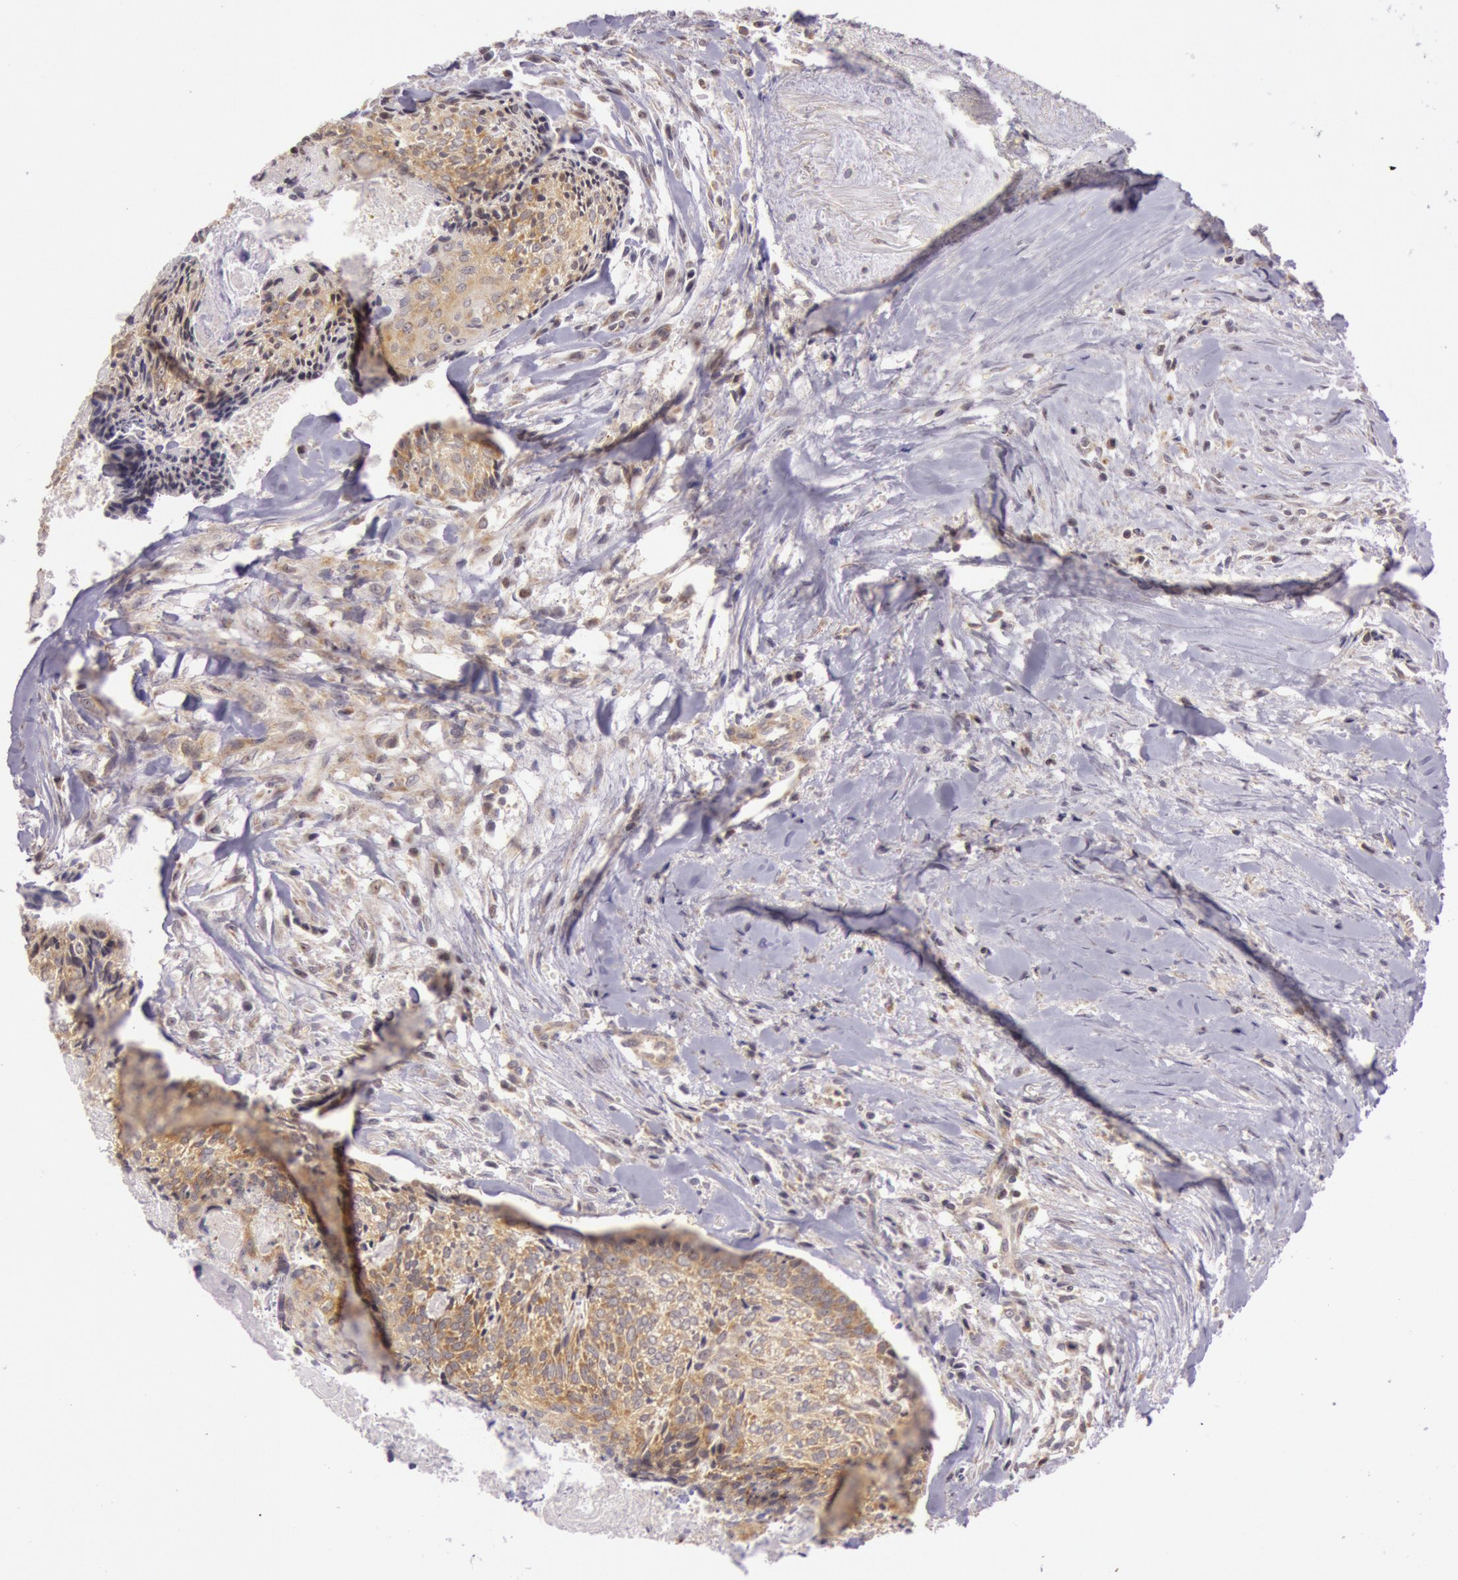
{"staining": {"intensity": "moderate", "quantity": ">75%", "location": "cytoplasmic/membranous"}, "tissue": "head and neck cancer", "cell_type": "Tumor cells", "image_type": "cancer", "snomed": [{"axis": "morphology", "description": "Squamous cell carcinoma, NOS"}, {"axis": "topography", "description": "Salivary gland"}, {"axis": "topography", "description": "Head-Neck"}], "caption": "Moderate cytoplasmic/membranous positivity is appreciated in about >75% of tumor cells in head and neck cancer (squamous cell carcinoma).", "gene": "CDK16", "patient": {"sex": "male", "age": 70}}